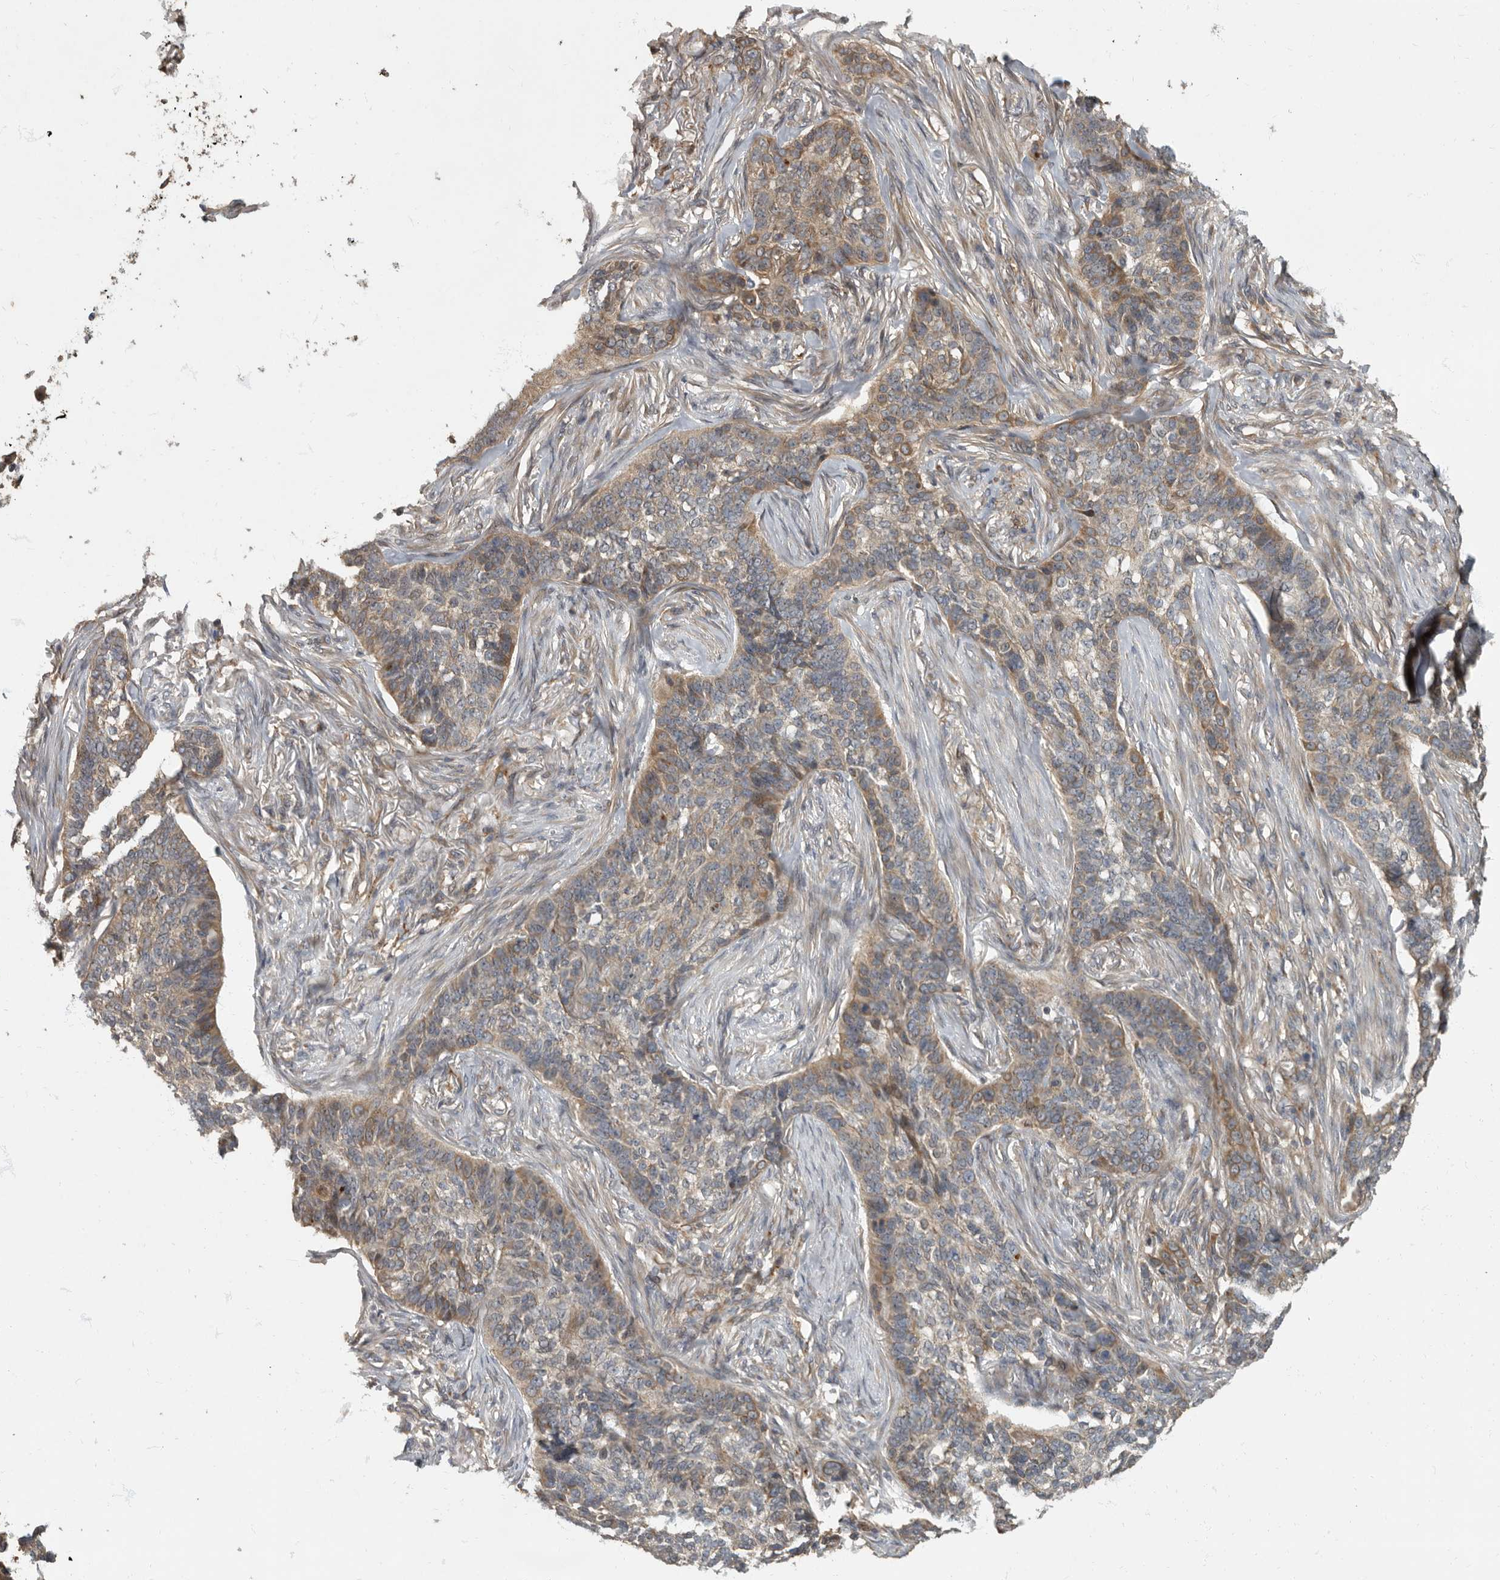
{"staining": {"intensity": "moderate", "quantity": "<25%", "location": "cytoplasmic/membranous"}, "tissue": "skin cancer", "cell_type": "Tumor cells", "image_type": "cancer", "snomed": [{"axis": "morphology", "description": "Basal cell carcinoma"}, {"axis": "topography", "description": "Skin"}], "caption": "Protein analysis of basal cell carcinoma (skin) tissue shows moderate cytoplasmic/membranous positivity in about <25% of tumor cells. The protein is stained brown, and the nuclei are stained in blue (DAB IHC with brightfield microscopy, high magnification).", "gene": "IQCK", "patient": {"sex": "male", "age": 85}}